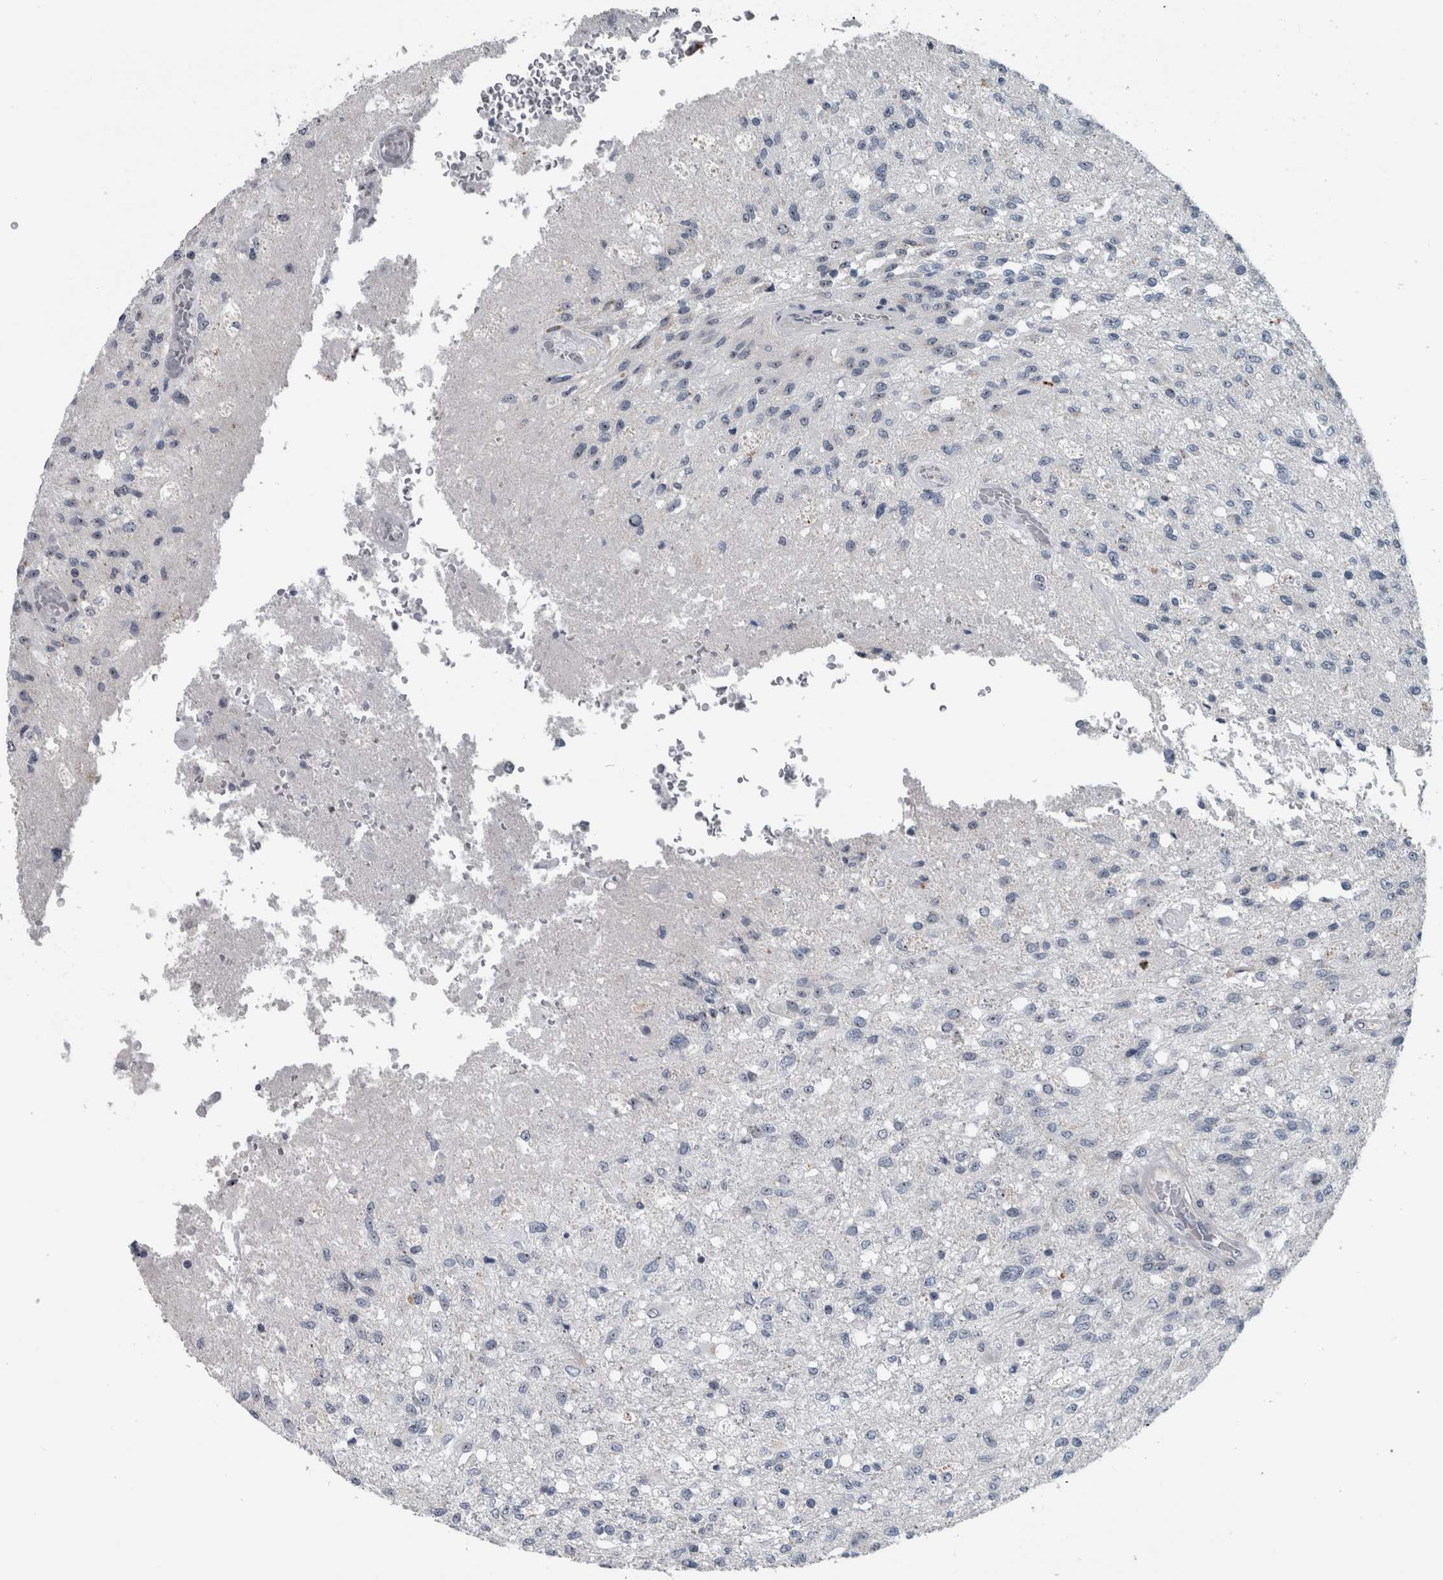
{"staining": {"intensity": "negative", "quantity": "none", "location": "none"}, "tissue": "glioma", "cell_type": "Tumor cells", "image_type": "cancer", "snomed": [{"axis": "morphology", "description": "Normal tissue, NOS"}, {"axis": "morphology", "description": "Glioma, malignant, High grade"}, {"axis": "topography", "description": "Cerebral cortex"}], "caption": "Tumor cells are negative for protein expression in human glioma. (Stains: DAB immunohistochemistry (IHC) with hematoxylin counter stain, Microscopy: brightfield microscopy at high magnification).", "gene": "UTP6", "patient": {"sex": "male", "age": 77}}